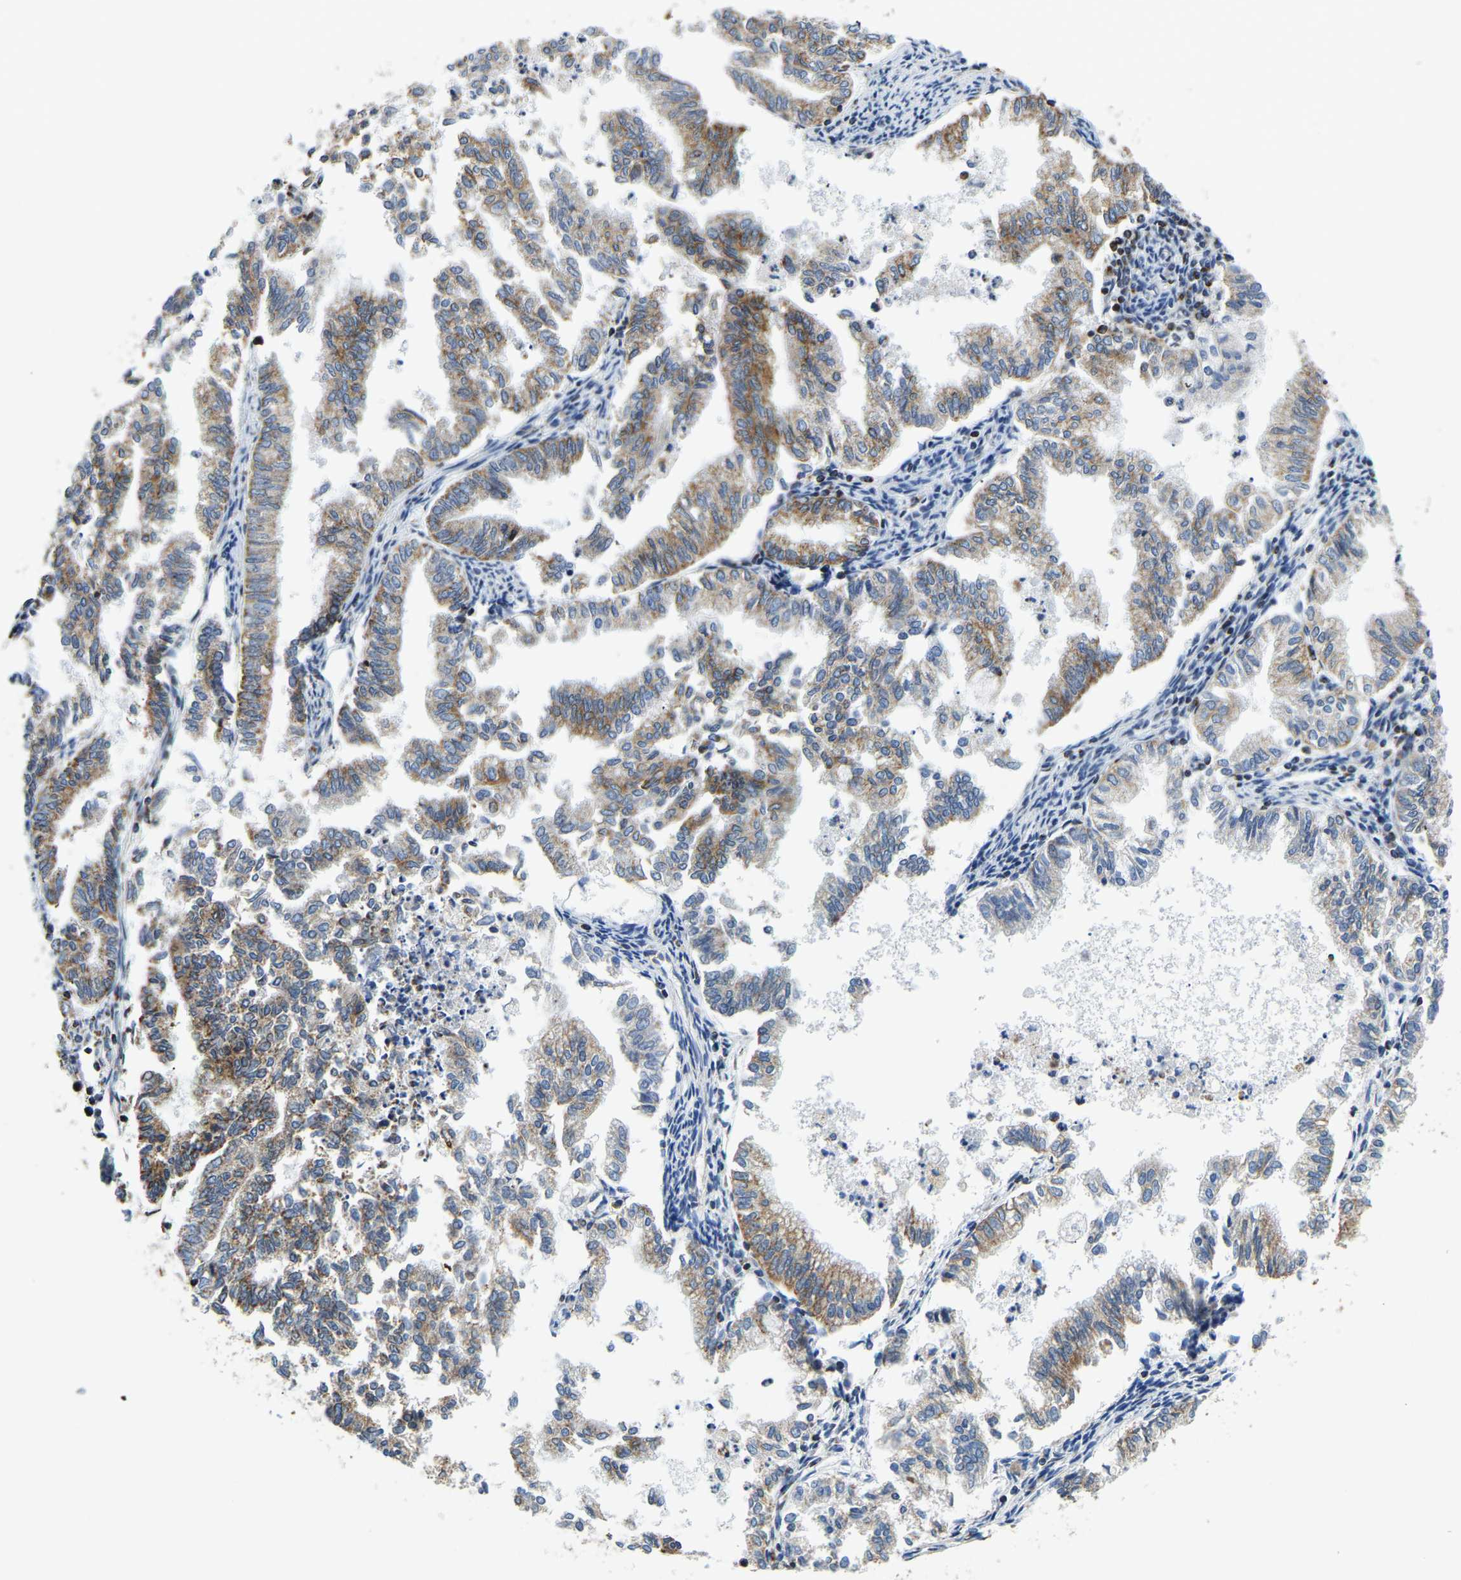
{"staining": {"intensity": "moderate", "quantity": "25%-75%", "location": "cytoplasmic/membranous"}, "tissue": "endometrial cancer", "cell_type": "Tumor cells", "image_type": "cancer", "snomed": [{"axis": "morphology", "description": "Necrosis, NOS"}, {"axis": "morphology", "description": "Adenocarcinoma, NOS"}, {"axis": "topography", "description": "Endometrium"}], "caption": "Endometrial adenocarcinoma stained for a protein reveals moderate cytoplasmic/membranous positivity in tumor cells.", "gene": "SFXN1", "patient": {"sex": "female", "age": 79}}